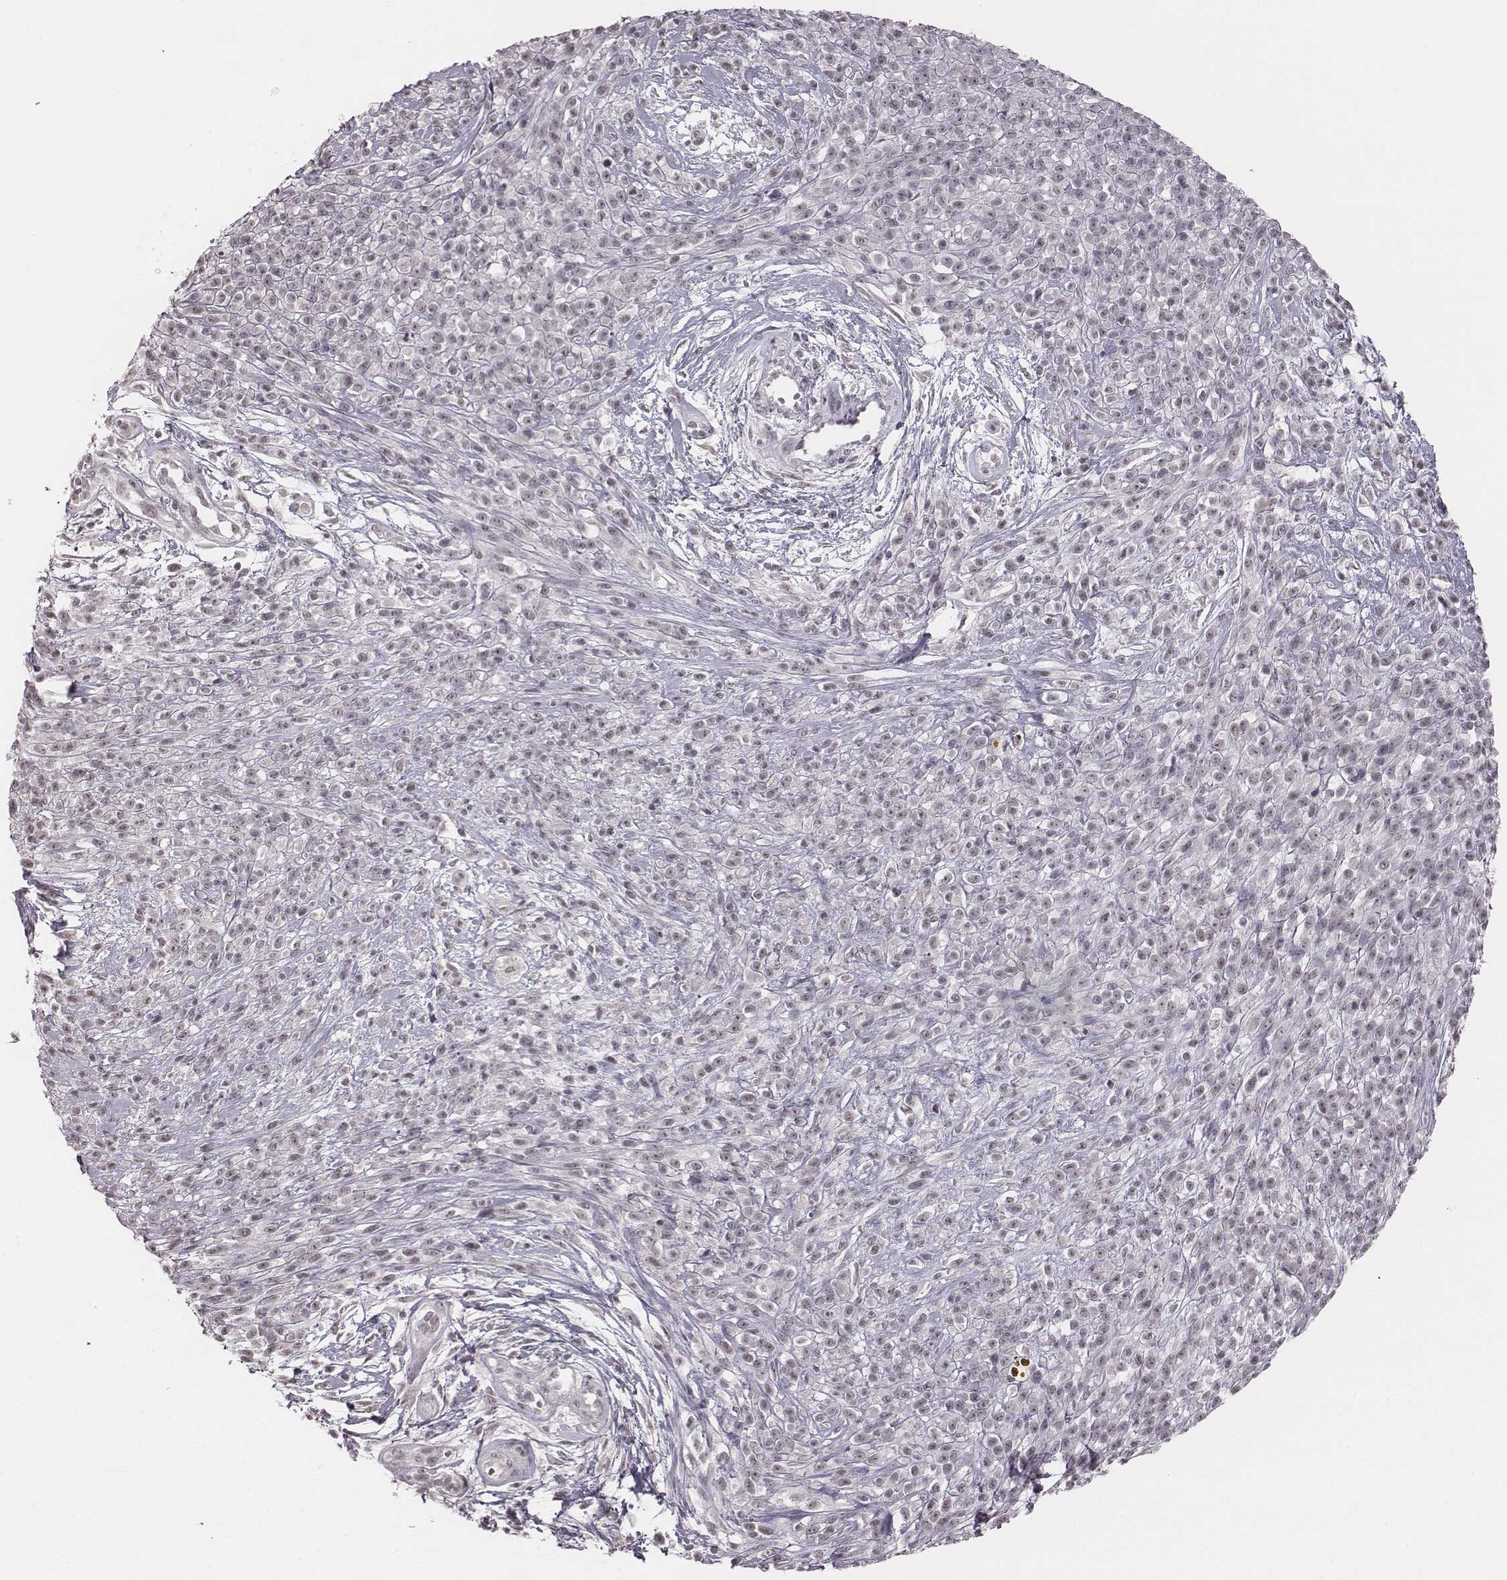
{"staining": {"intensity": "negative", "quantity": "none", "location": "none"}, "tissue": "melanoma", "cell_type": "Tumor cells", "image_type": "cancer", "snomed": [{"axis": "morphology", "description": "Malignant melanoma, NOS"}, {"axis": "topography", "description": "Skin"}, {"axis": "topography", "description": "Skin of trunk"}], "caption": "Immunohistochemistry histopathology image of human melanoma stained for a protein (brown), which reveals no expression in tumor cells. Brightfield microscopy of immunohistochemistry stained with DAB (3,3'-diaminobenzidine) (brown) and hematoxylin (blue), captured at high magnification.", "gene": "RPGRIP1", "patient": {"sex": "male", "age": 74}}